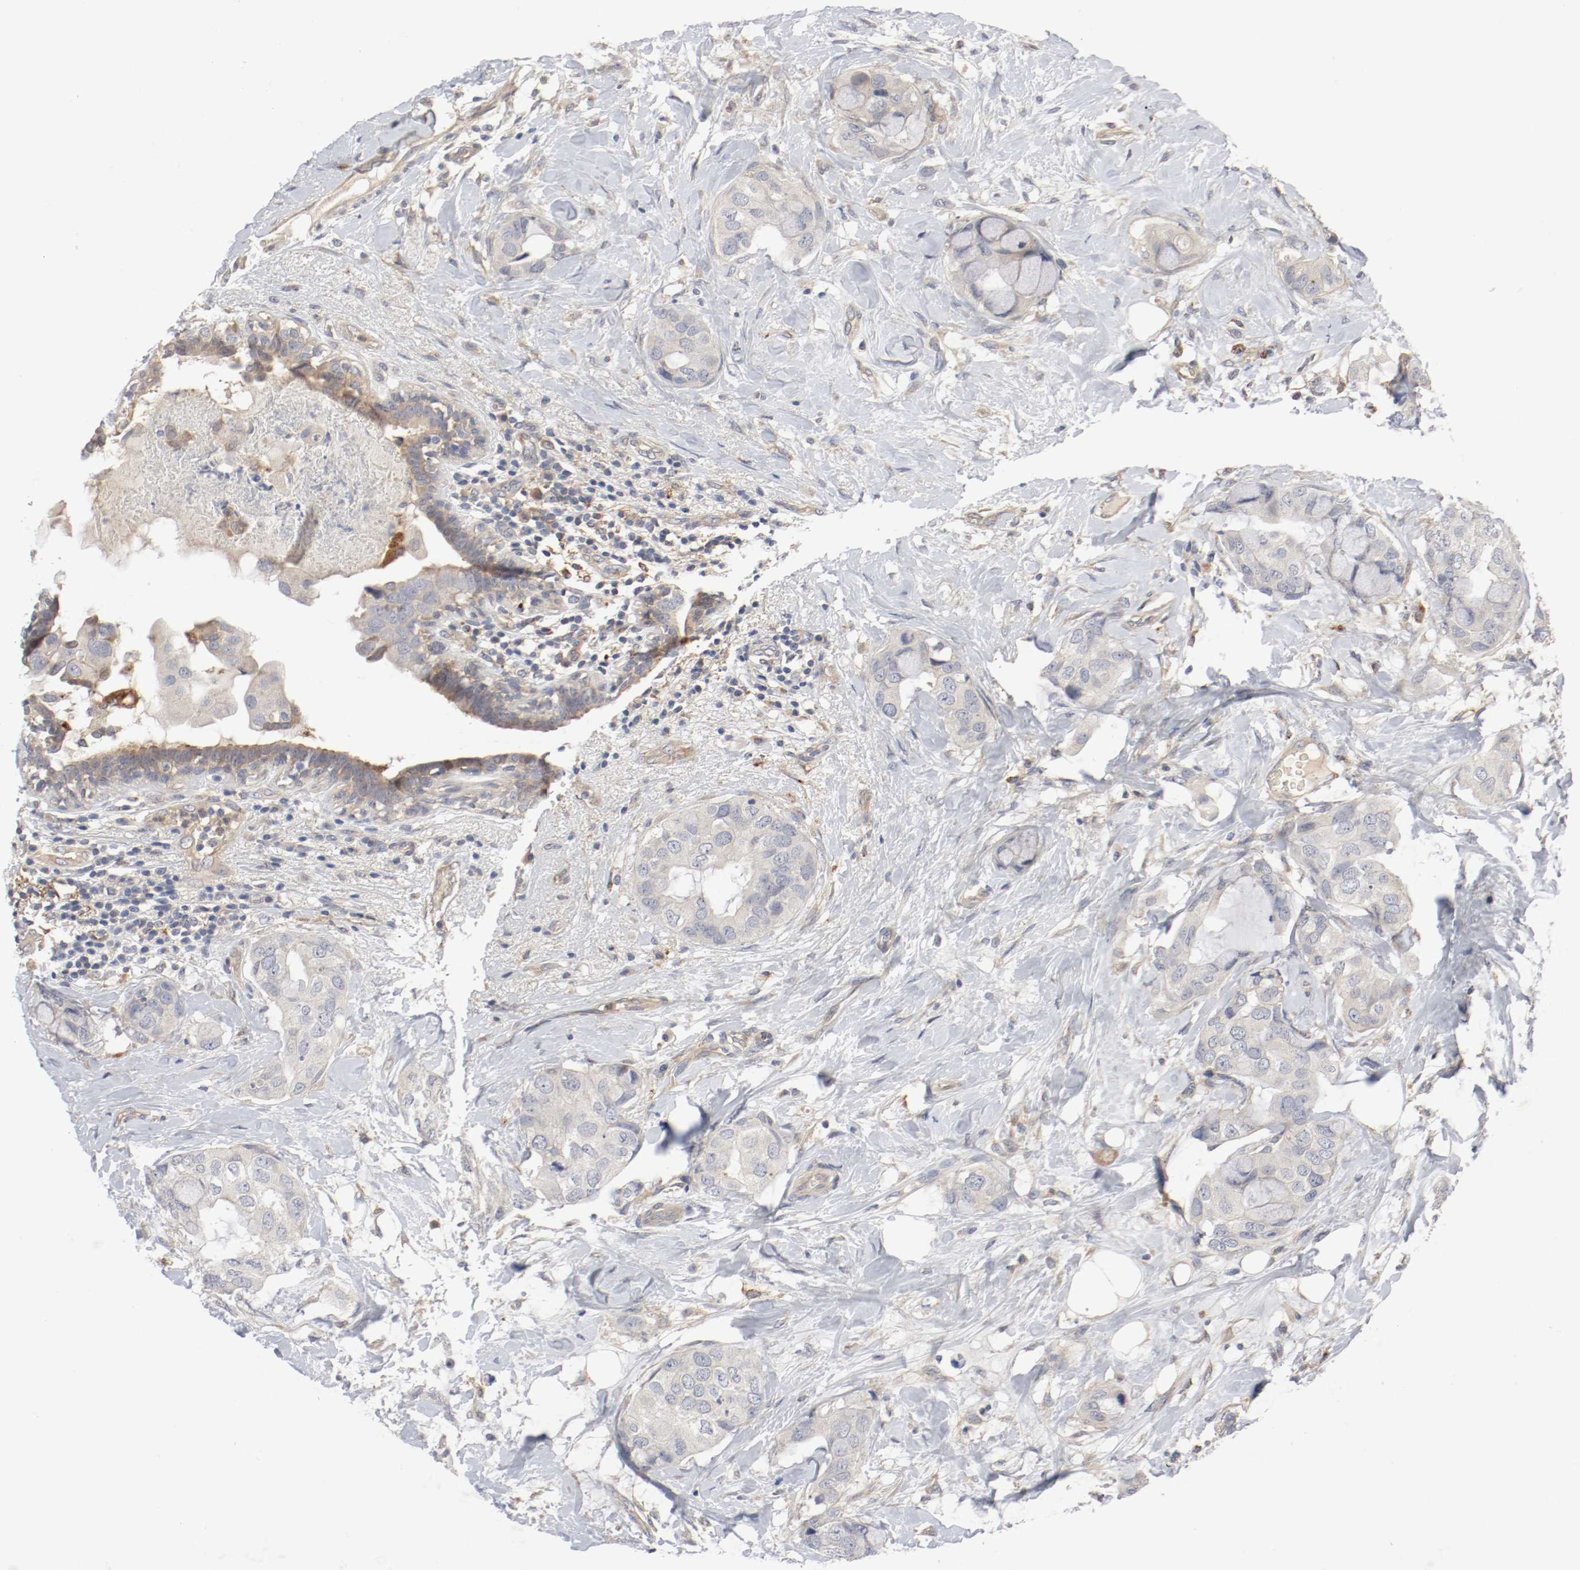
{"staining": {"intensity": "weak", "quantity": "25%-75%", "location": "cytoplasmic/membranous"}, "tissue": "breast cancer", "cell_type": "Tumor cells", "image_type": "cancer", "snomed": [{"axis": "morphology", "description": "Duct carcinoma"}, {"axis": "topography", "description": "Breast"}], "caption": "Human breast cancer (invasive ductal carcinoma) stained with a protein marker displays weak staining in tumor cells.", "gene": "REN", "patient": {"sex": "female", "age": 40}}